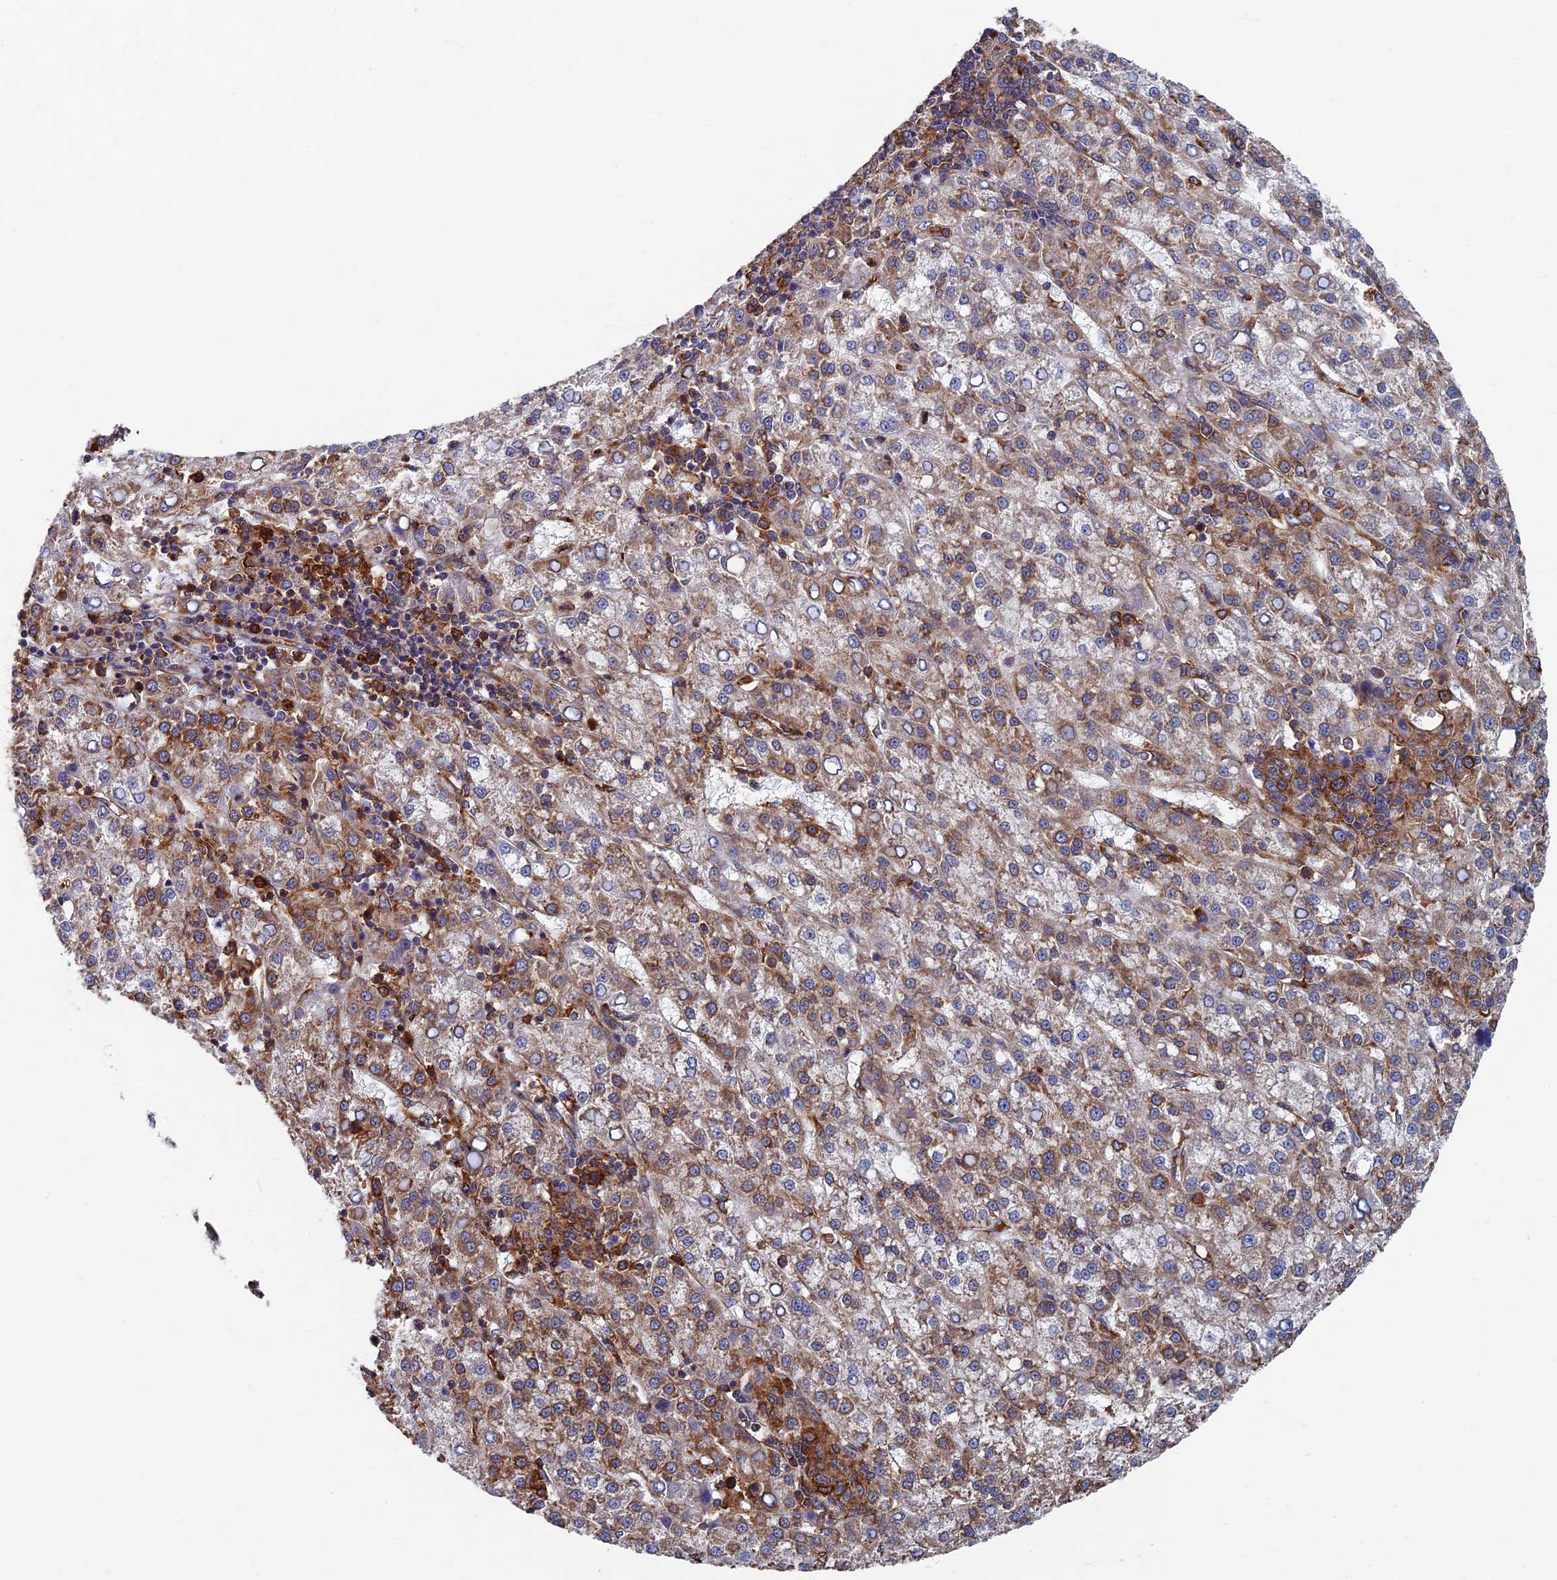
{"staining": {"intensity": "moderate", "quantity": "<25%", "location": "cytoplasmic/membranous"}, "tissue": "liver cancer", "cell_type": "Tumor cells", "image_type": "cancer", "snomed": [{"axis": "morphology", "description": "Carcinoma, Hepatocellular, NOS"}, {"axis": "topography", "description": "Liver"}], "caption": "Liver cancer (hepatocellular carcinoma) stained with DAB immunohistochemistry (IHC) demonstrates low levels of moderate cytoplasmic/membranous expression in approximately <25% of tumor cells.", "gene": "YBX1", "patient": {"sex": "female", "age": 58}}